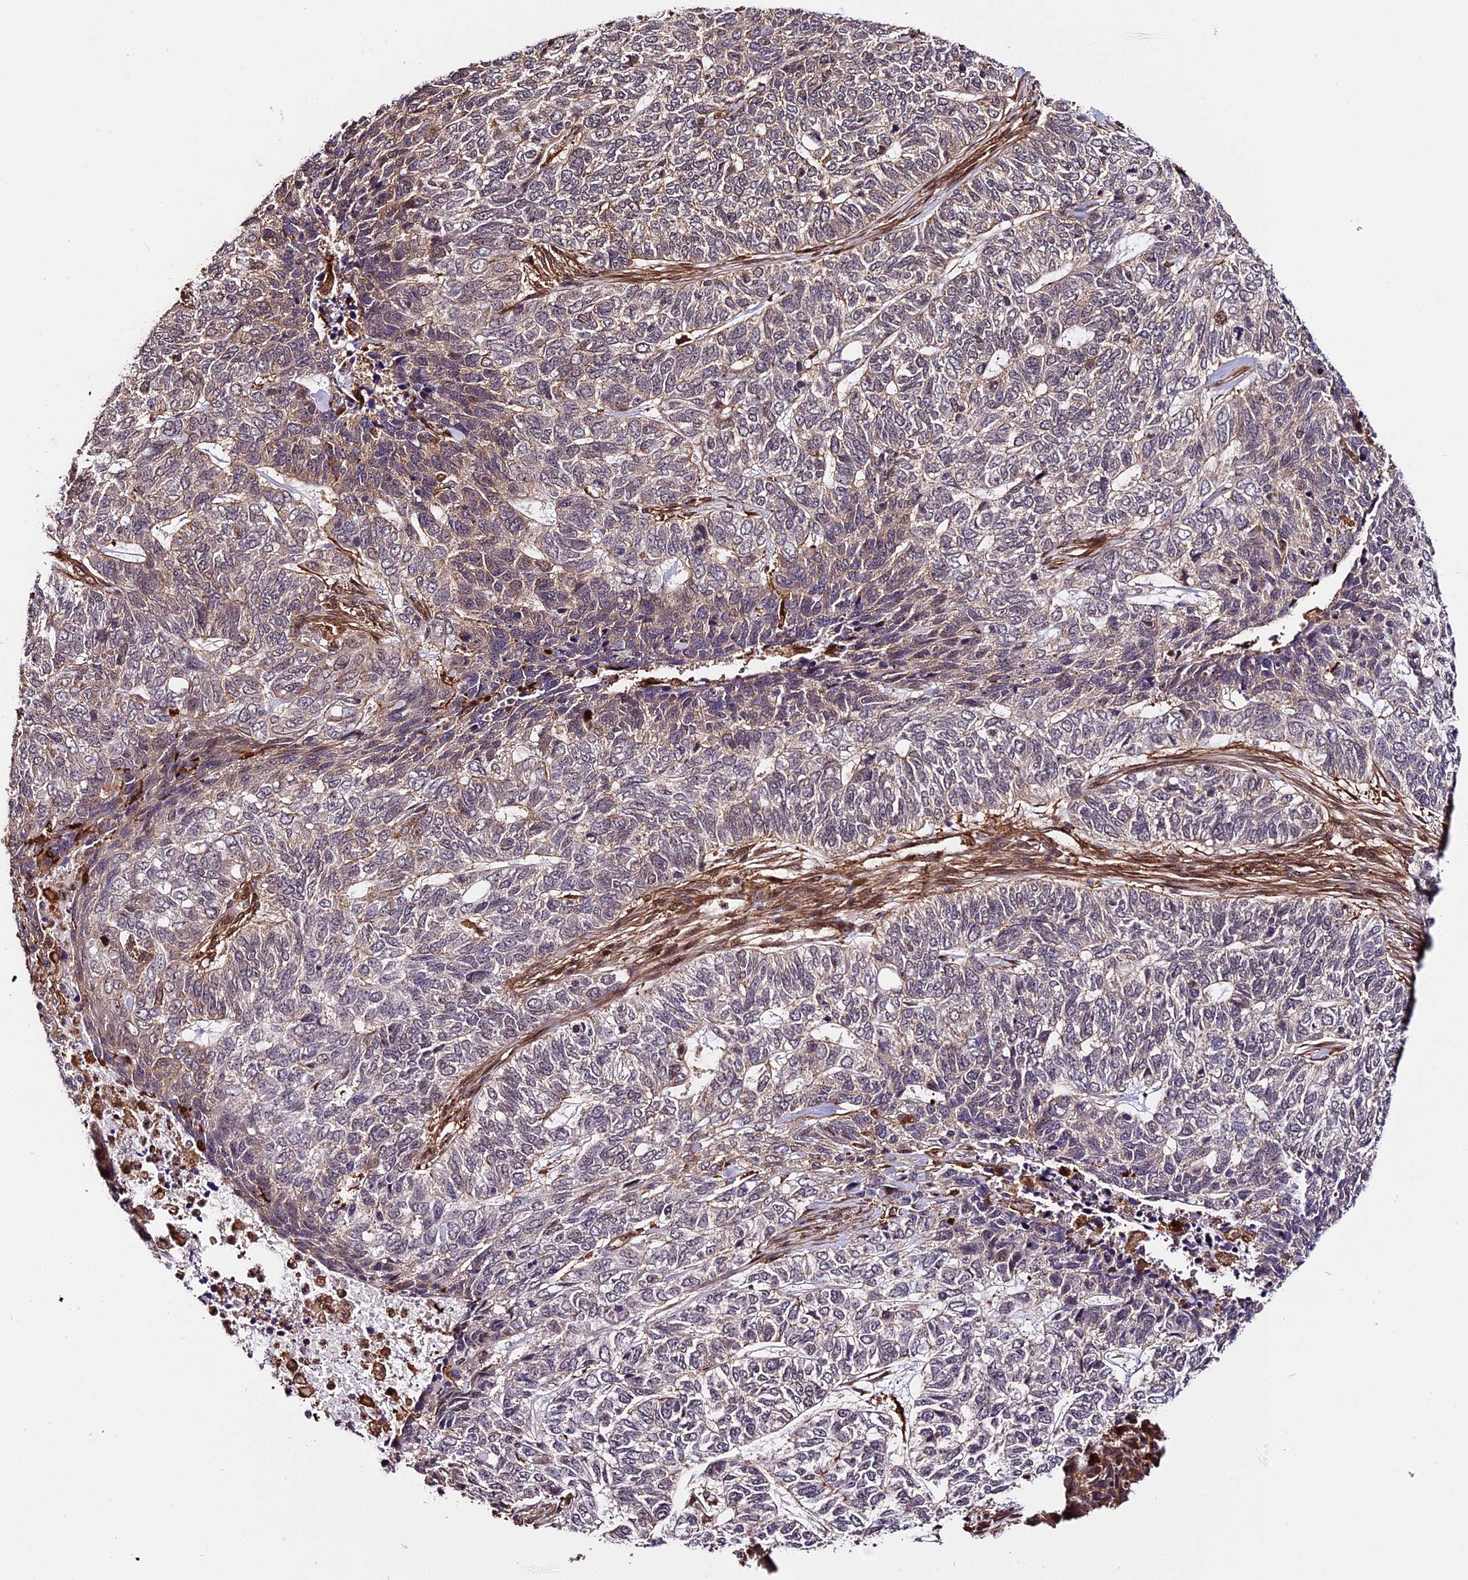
{"staining": {"intensity": "weak", "quantity": "<25%", "location": "cytoplasmic/membranous"}, "tissue": "skin cancer", "cell_type": "Tumor cells", "image_type": "cancer", "snomed": [{"axis": "morphology", "description": "Basal cell carcinoma"}, {"axis": "topography", "description": "Skin"}], "caption": "Tumor cells are negative for brown protein staining in basal cell carcinoma (skin).", "gene": "HERPUD1", "patient": {"sex": "female", "age": 65}}